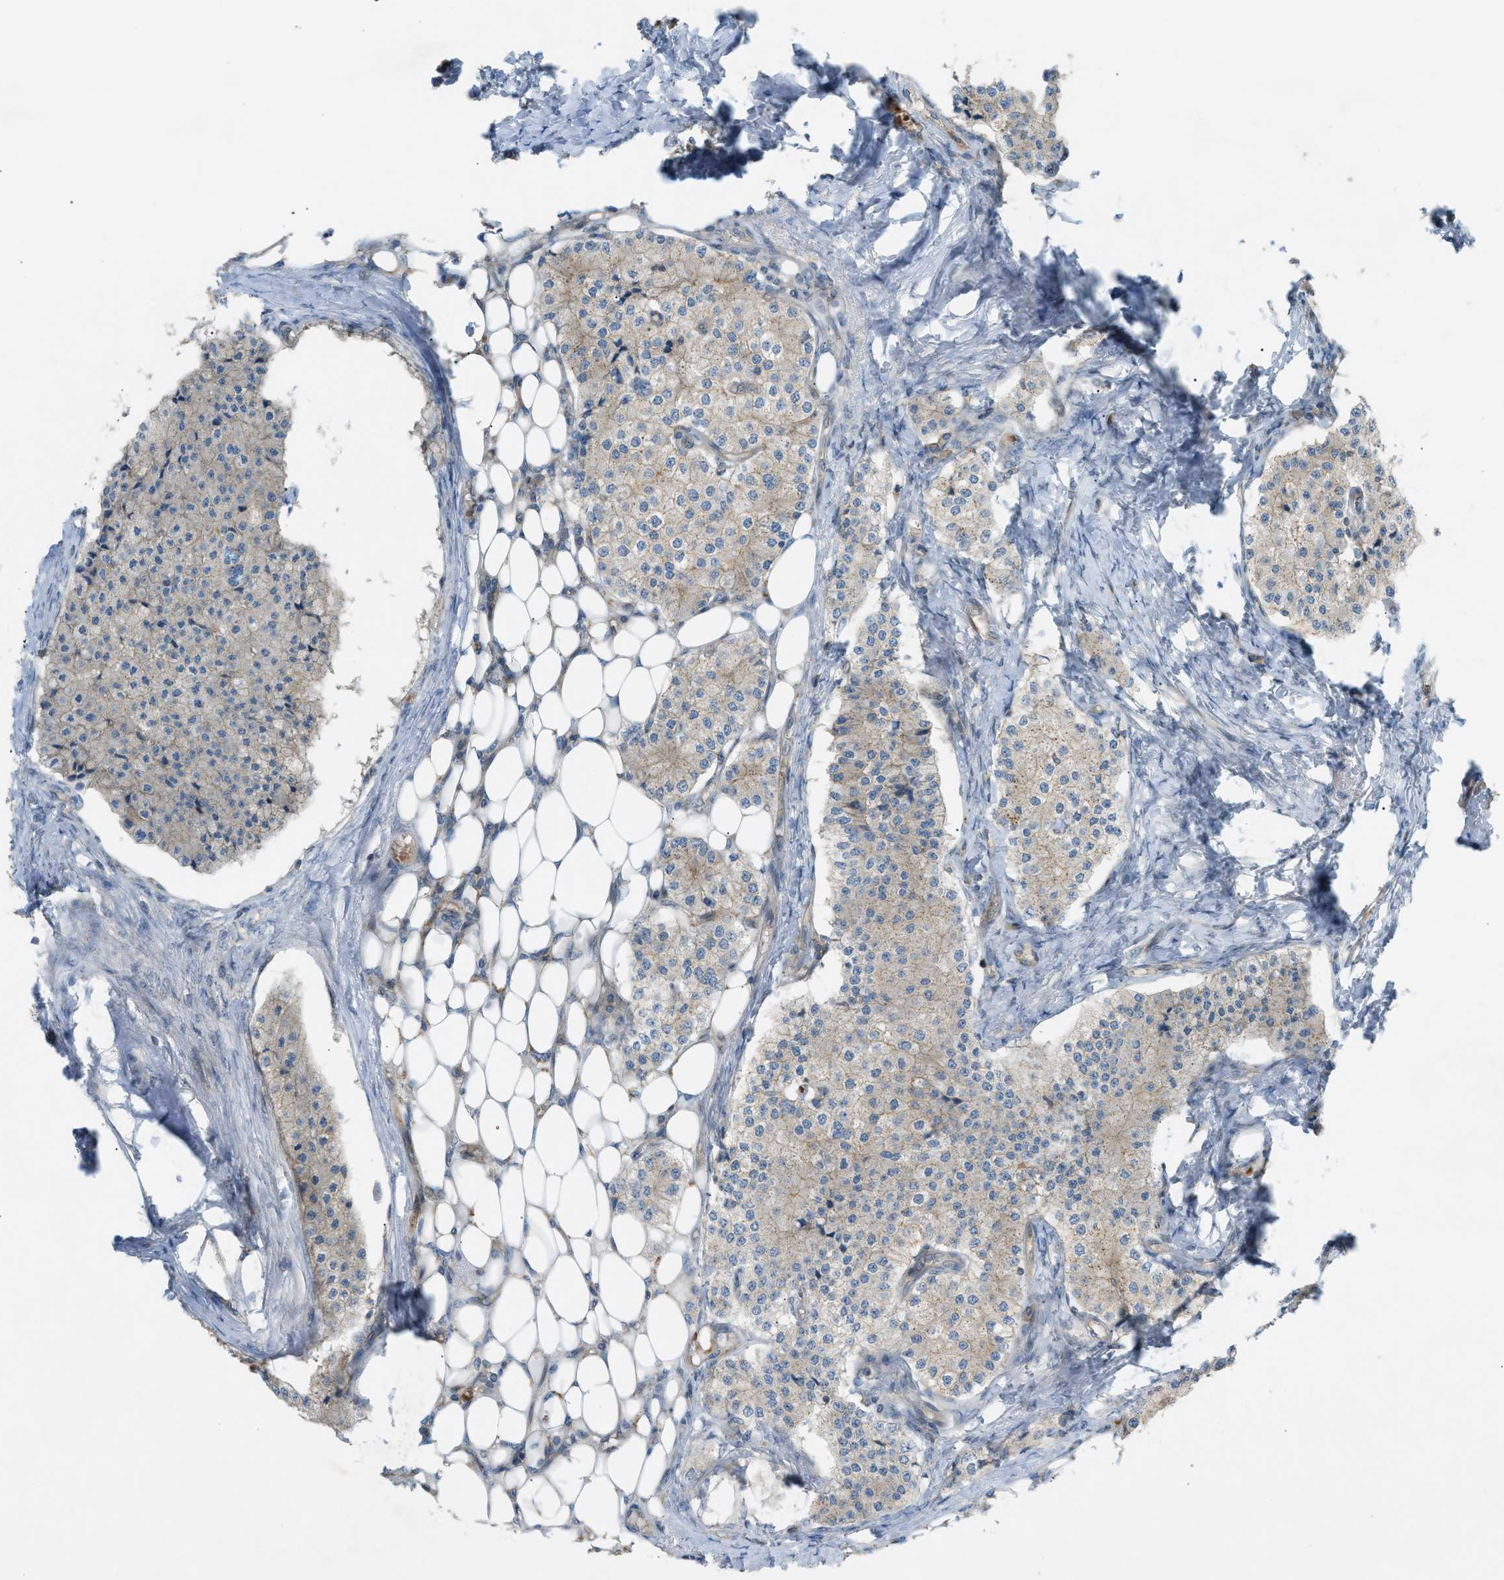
{"staining": {"intensity": "weak", "quantity": "25%-75%", "location": "cytoplasmic/membranous"}, "tissue": "carcinoid", "cell_type": "Tumor cells", "image_type": "cancer", "snomed": [{"axis": "morphology", "description": "Carcinoid, malignant, NOS"}, {"axis": "topography", "description": "Colon"}], "caption": "Immunohistochemical staining of malignant carcinoid demonstrates low levels of weak cytoplasmic/membranous protein staining in approximately 25%-75% of tumor cells.", "gene": "GRK6", "patient": {"sex": "female", "age": 52}}